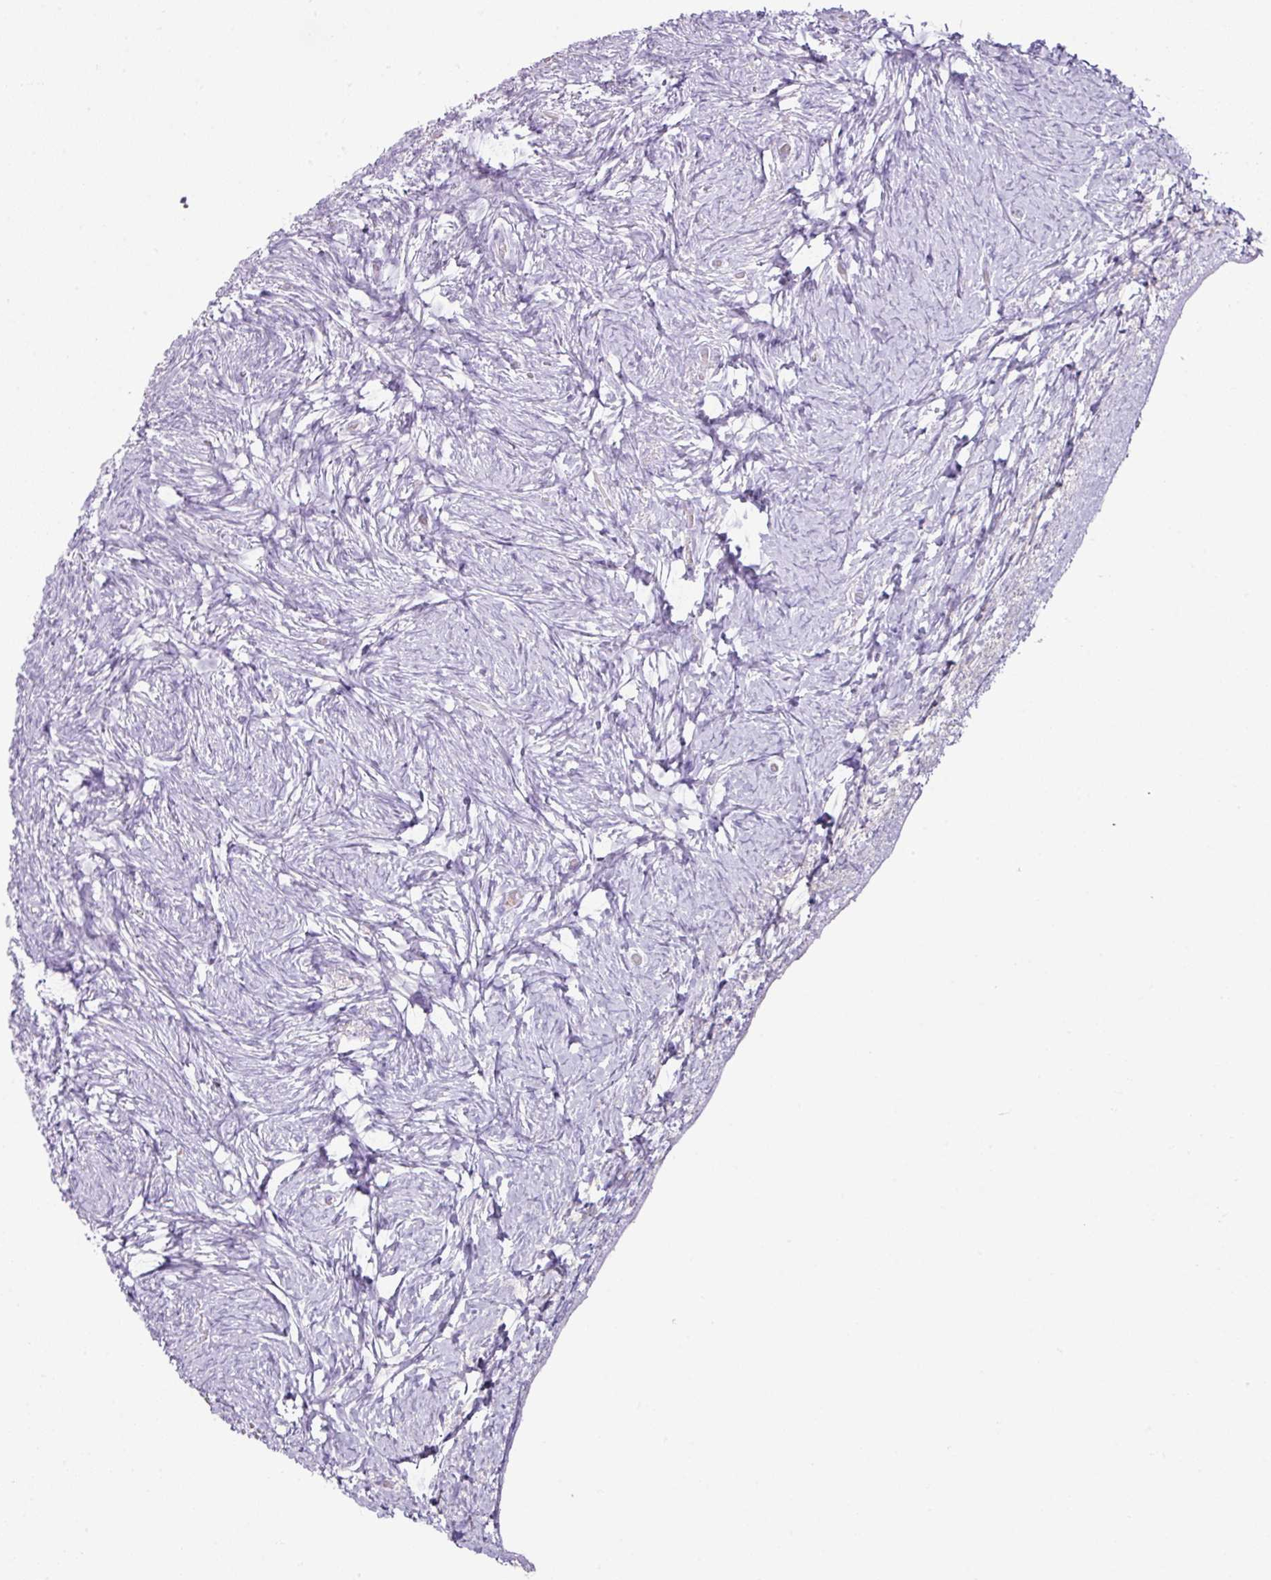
{"staining": {"intensity": "negative", "quantity": "none", "location": "none"}, "tissue": "ovary", "cell_type": "Ovarian stroma cells", "image_type": "normal", "snomed": [{"axis": "morphology", "description": "Normal tissue, NOS"}, {"axis": "topography", "description": "Ovary"}], "caption": "Ovarian stroma cells are negative for protein expression in unremarkable human ovary.", "gene": "TARM1", "patient": {"sex": "female", "age": 39}}